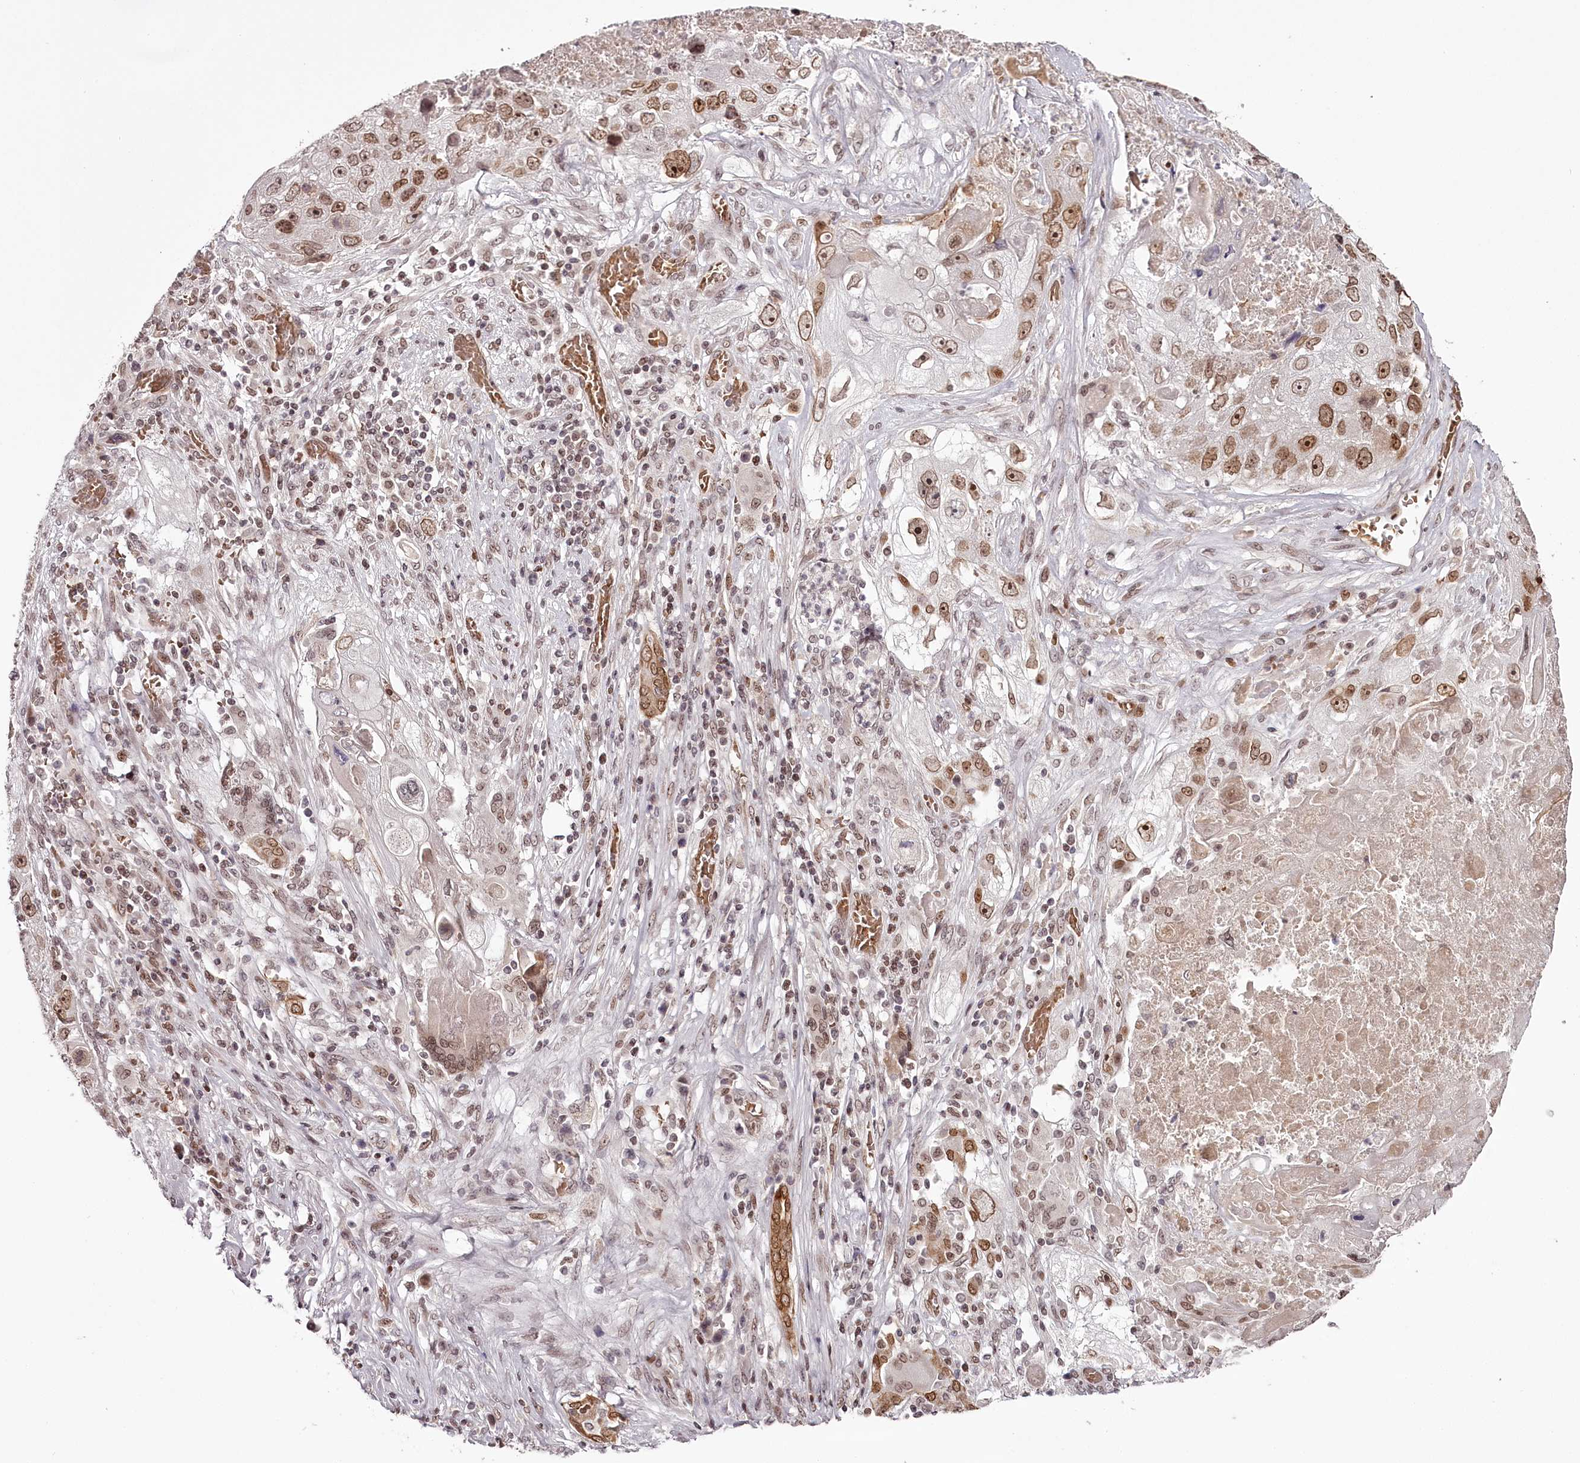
{"staining": {"intensity": "moderate", "quantity": ">75%", "location": "nuclear"}, "tissue": "lung cancer", "cell_type": "Tumor cells", "image_type": "cancer", "snomed": [{"axis": "morphology", "description": "Squamous cell carcinoma, NOS"}, {"axis": "topography", "description": "Lung"}], "caption": "This image exhibits immunohistochemistry (IHC) staining of lung cancer (squamous cell carcinoma), with medium moderate nuclear staining in approximately >75% of tumor cells.", "gene": "THYN1", "patient": {"sex": "male", "age": 61}}